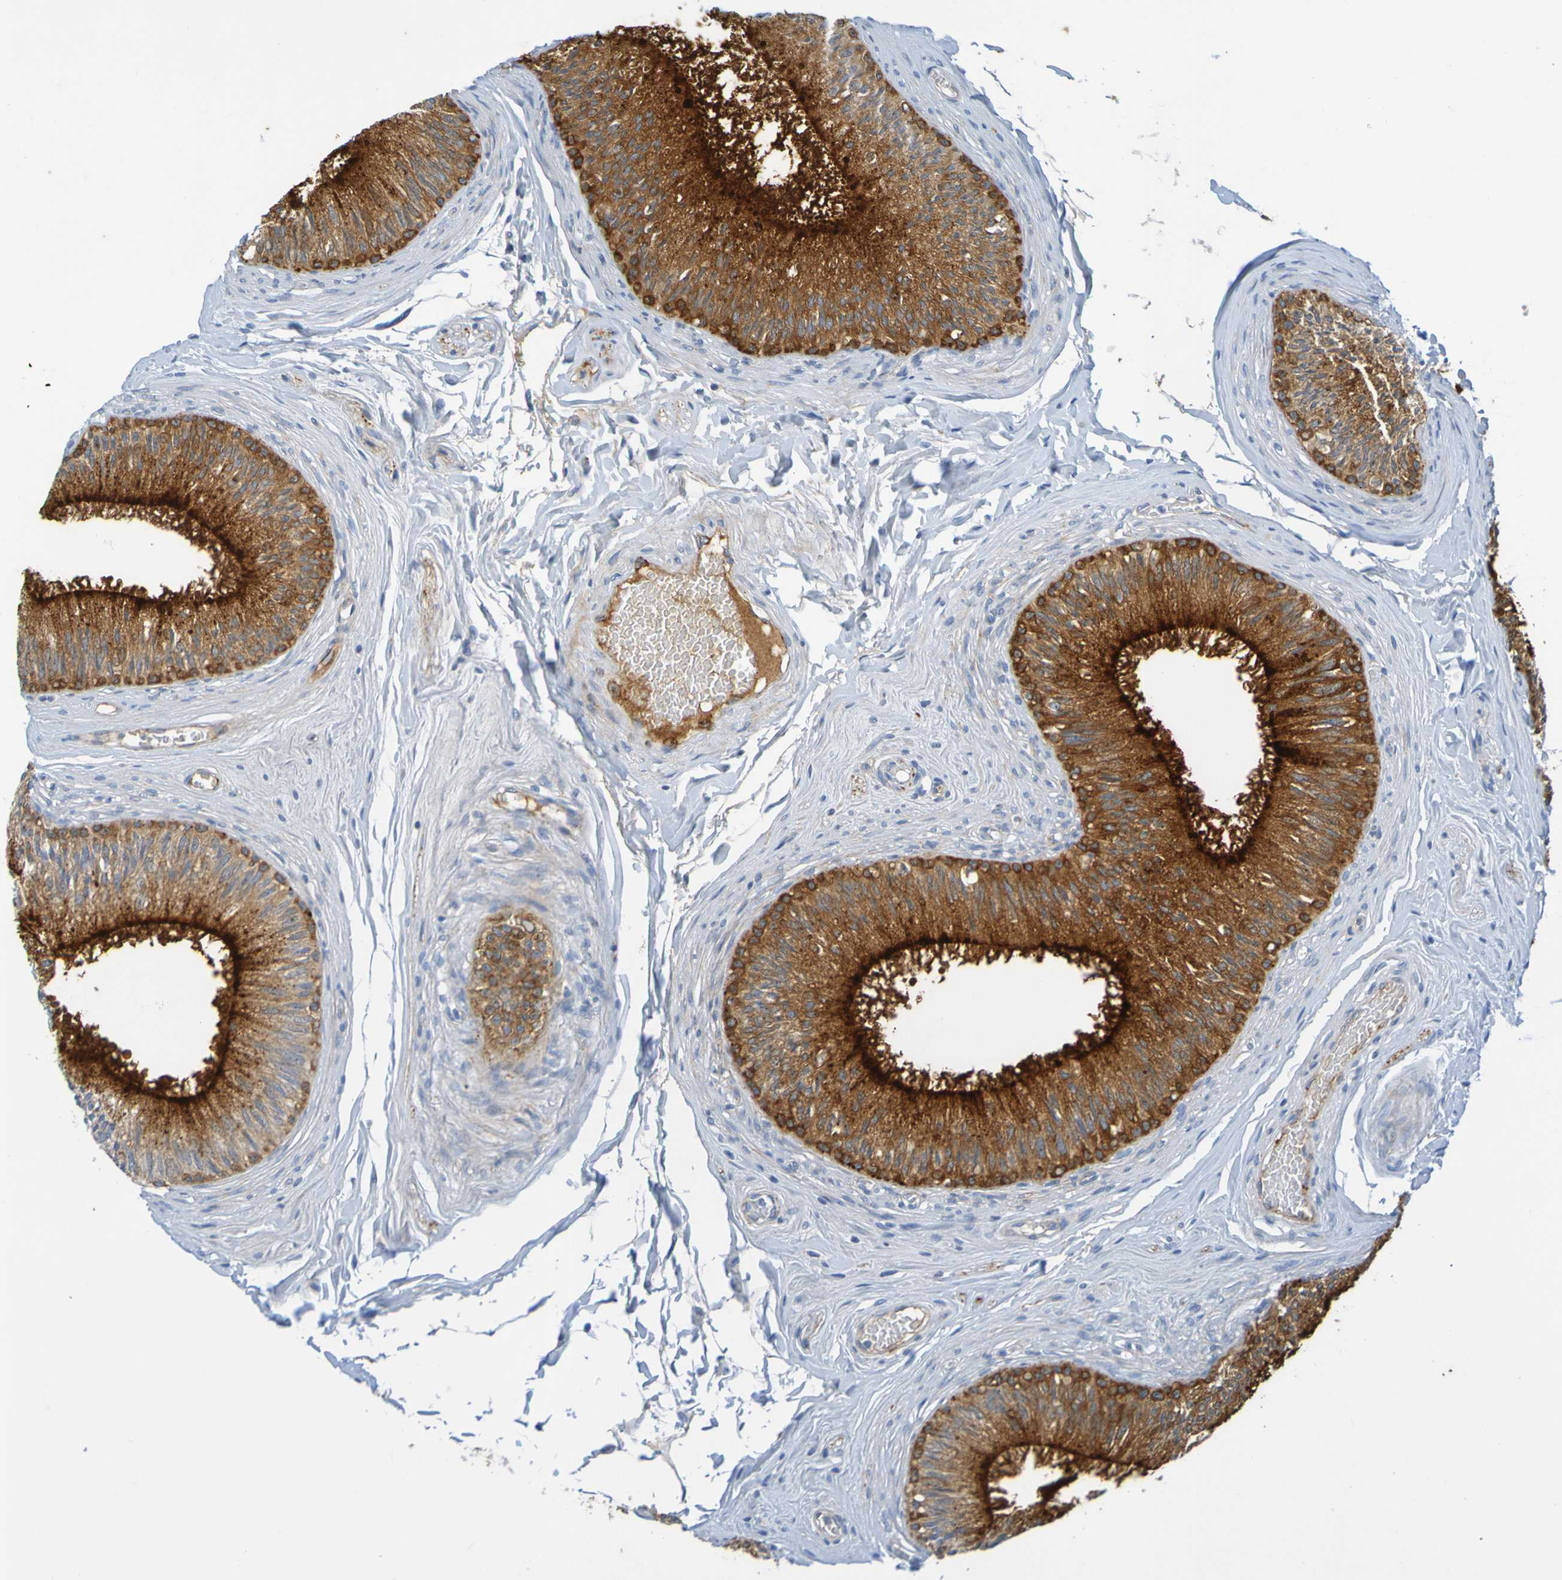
{"staining": {"intensity": "strong", "quantity": ">75%", "location": "cytoplasmic/membranous"}, "tissue": "epididymis", "cell_type": "Glandular cells", "image_type": "normal", "snomed": [{"axis": "morphology", "description": "Normal tissue, NOS"}, {"axis": "topography", "description": "Testis"}, {"axis": "topography", "description": "Epididymis"}], "caption": "A high-resolution image shows immunohistochemistry (IHC) staining of benign epididymis, which displays strong cytoplasmic/membranous expression in approximately >75% of glandular cells. The staining is performed using DAB (3,3'-diaminobenzidine) brown chromogen to label protein expression. The nuclei are counter-stained blue using hematoxylin.", "gene": "IL10", "patient": {"sex": "male", "age": 36}}